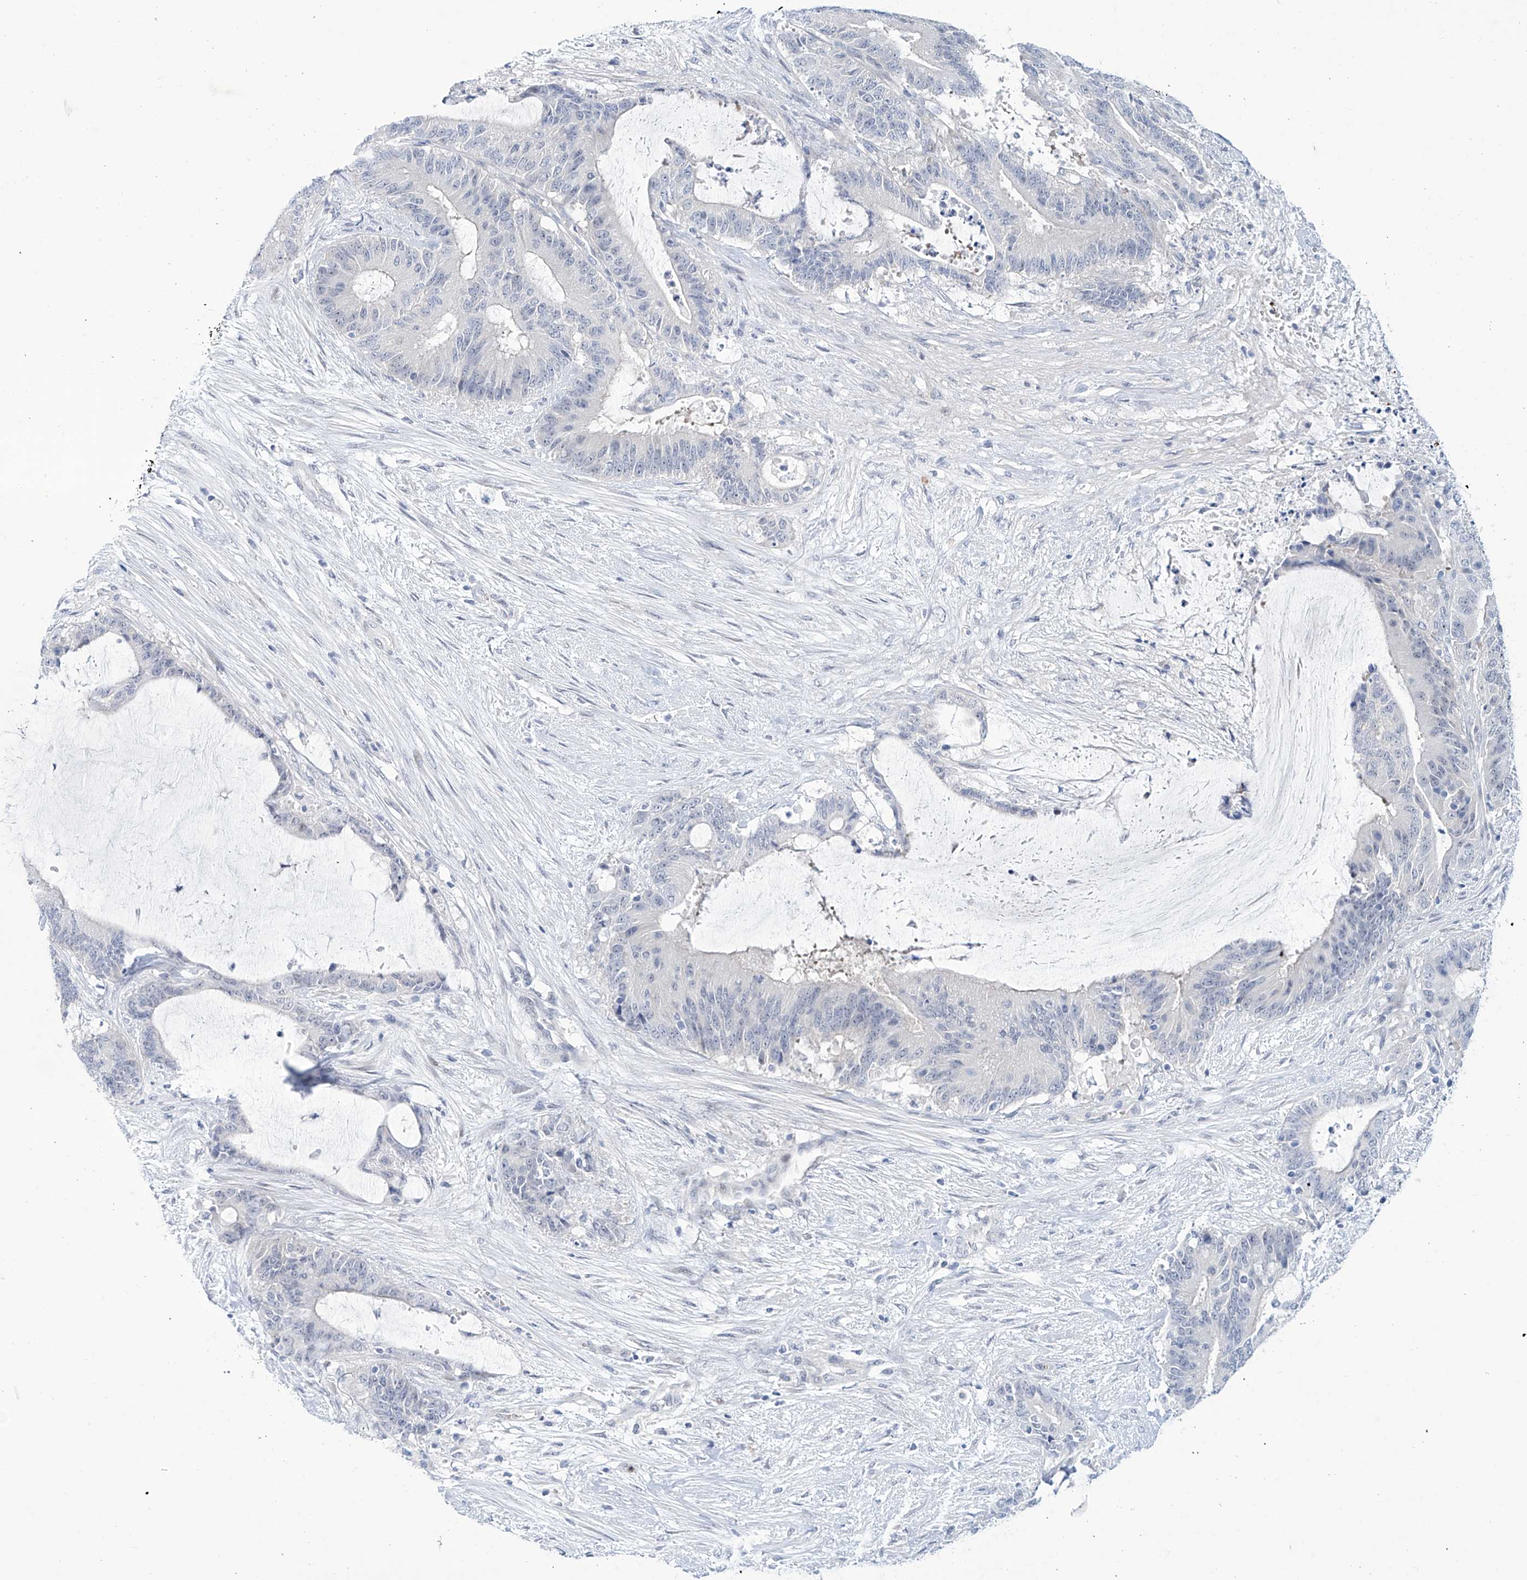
{"staining": {"intensity": "negative", "quantity": "none", "location": "none"}, "tissue": "liver cancer", "cell_type": "Tumor cells", "image_type": "cancer", "snomed": [{"axis": "morphology", "description": "Normal tissue, NOS"}, {"axis": "morphology", "description": "Cholangiocarcinoma"}, {"axis": "topography", "description": "Liver"}, {"axis": "topography", "description": "Peripheral nerve tissue"}], "caption": "High power microscopy photomicrograph of an immunohistochemistry photomicrograph of liver cancer (cholangiocarcinoma), revealing no significant expression in tumor cells.", "gene": "TRIM60", "patient": {"sex": "female", "age": 73}}